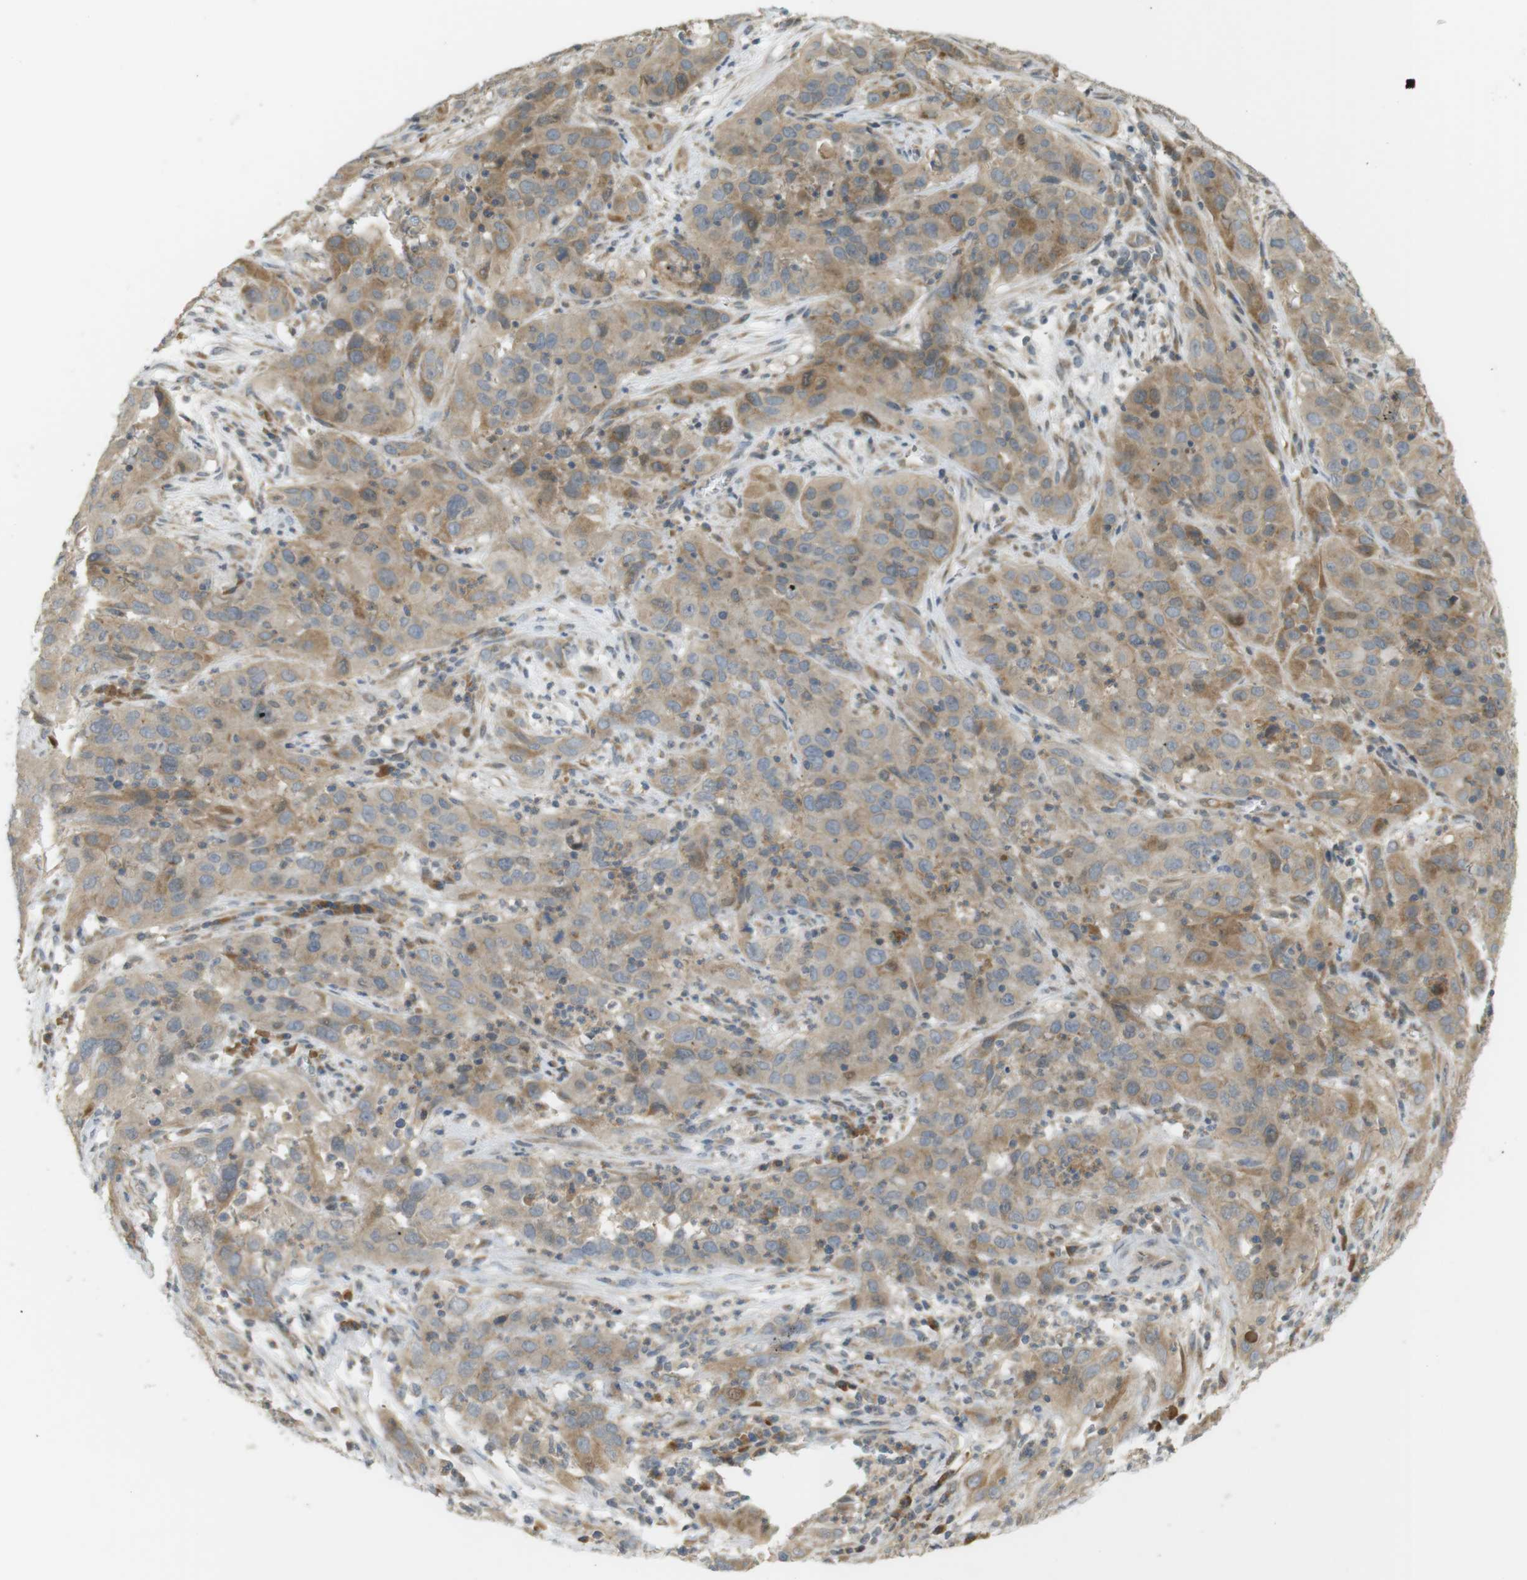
{"staining": {"intensity": "moderate", "quantity": ">75%", "location": "cytoplasmic/membranous"}, "tissue": "cervical cancer", "cell_type": "Tumor cells", "image_type": "cancer", "snomed": [{"axis": "morphology", "description": "Squamous cell carcinoma, NOS"}, {"axis": "topography", "description": "Cervix"}], "caption": "Cervical cancer (squamous cell carcinoma) tissue reveals moderate cytoplasmic/membranous staining in approximately >75% of tumor cells, visualized by immunohistochemistry.", "gene": "CLRN3", "patient": {"sex": "female", "age": 32}}